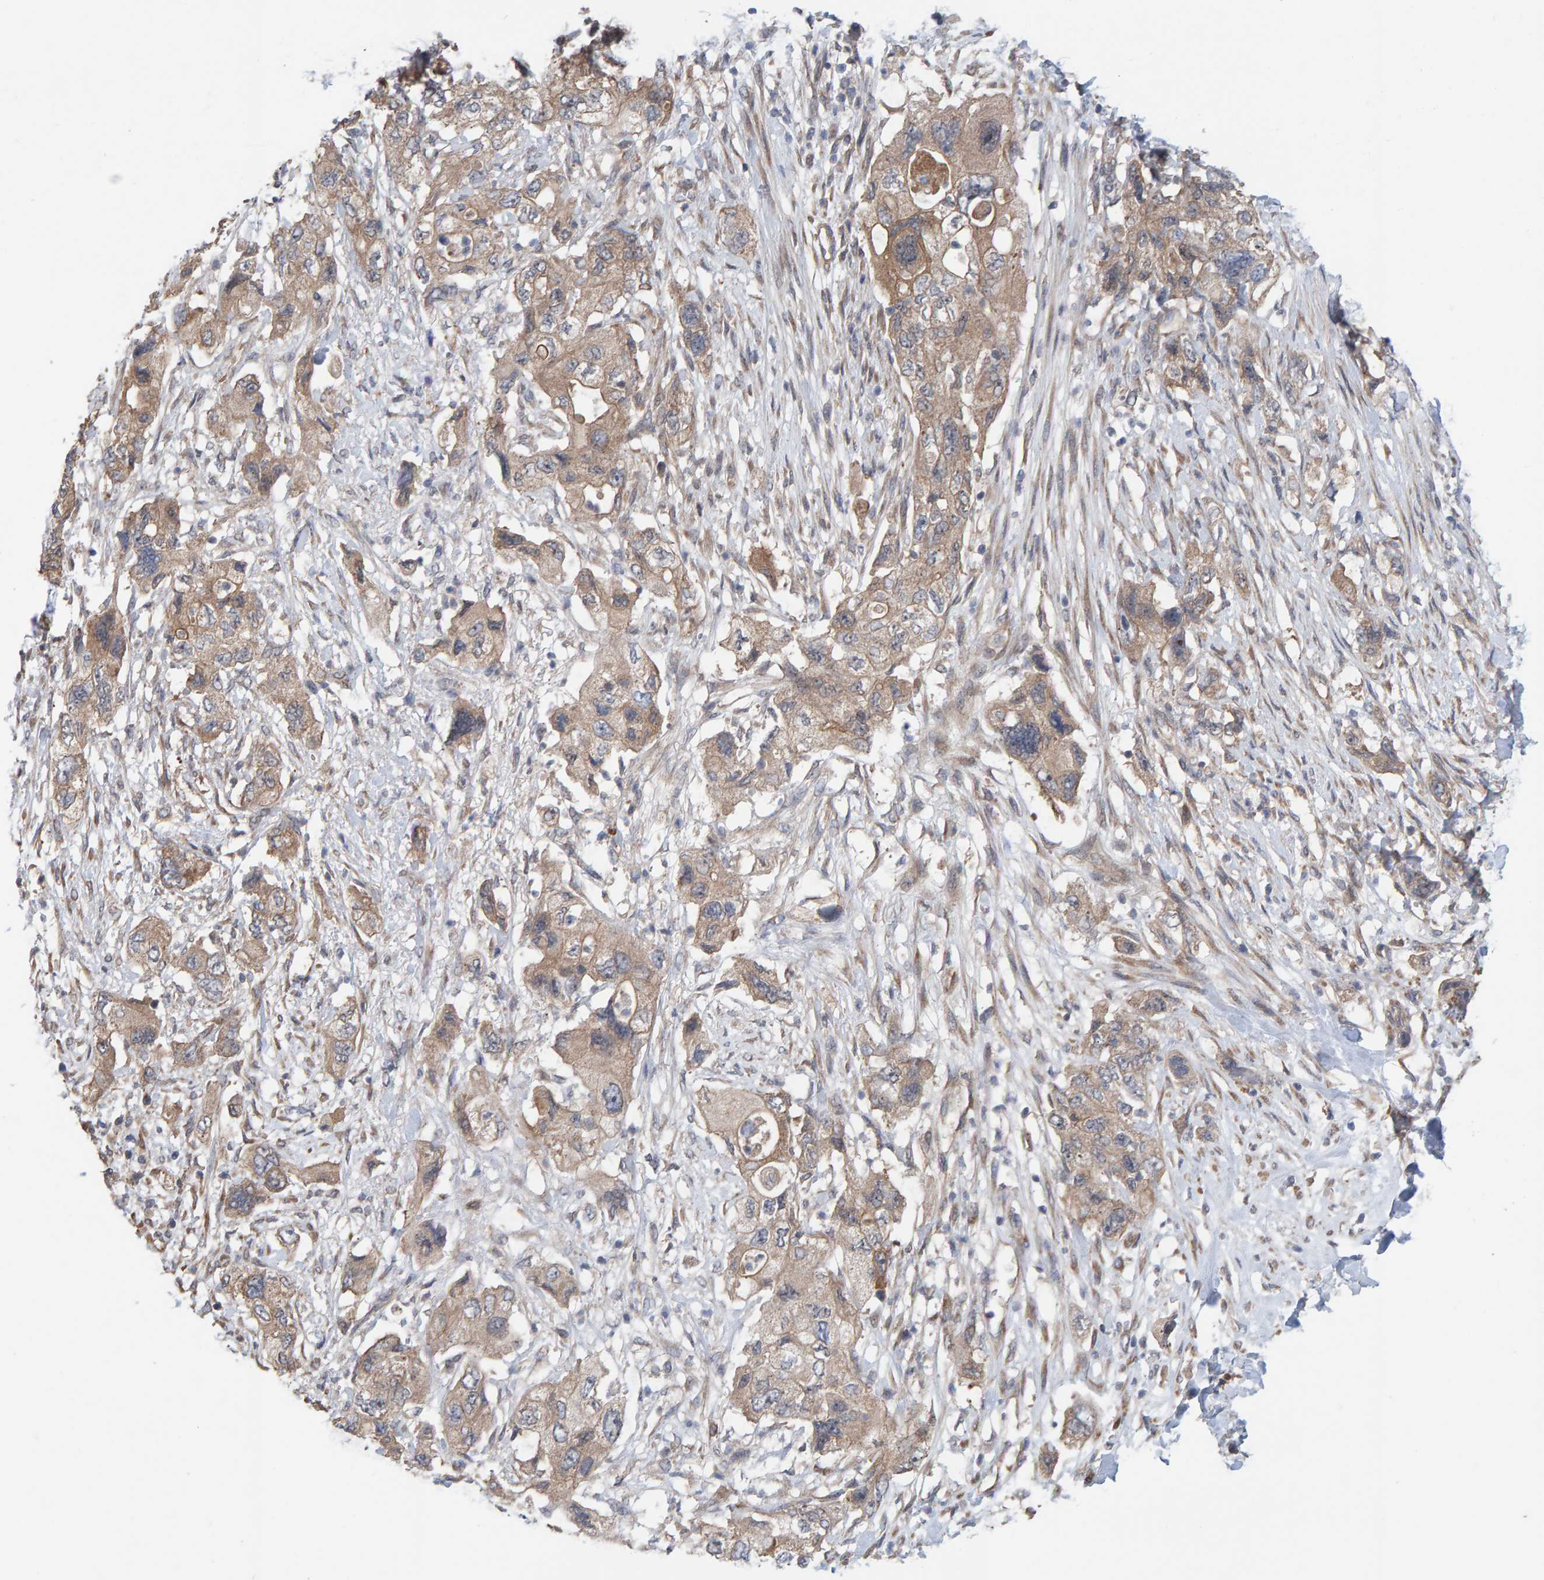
{"staining": {"intensity": "weak", "quantity": ">75%", "location": "cytoplasmic/membranous"}, "tissue": "pancreatic cancer", "cell_type": "Tumor cells", "image_type": "cancer", "snomed": [{"axis": "morphology", "description": "Adenocarcinoma, NOS"}, {"axis": "topography", "description": "Pancreas"}], "caption": "About >75% of tumor cells in adenocarcinoma (pancreatic) reveal weak cytoplasmic/membranous protein expression as visualized by brown immunohistochemical staining.", "gene": "LRSAM1", "patient": {"sex": "female", "age": 73}}